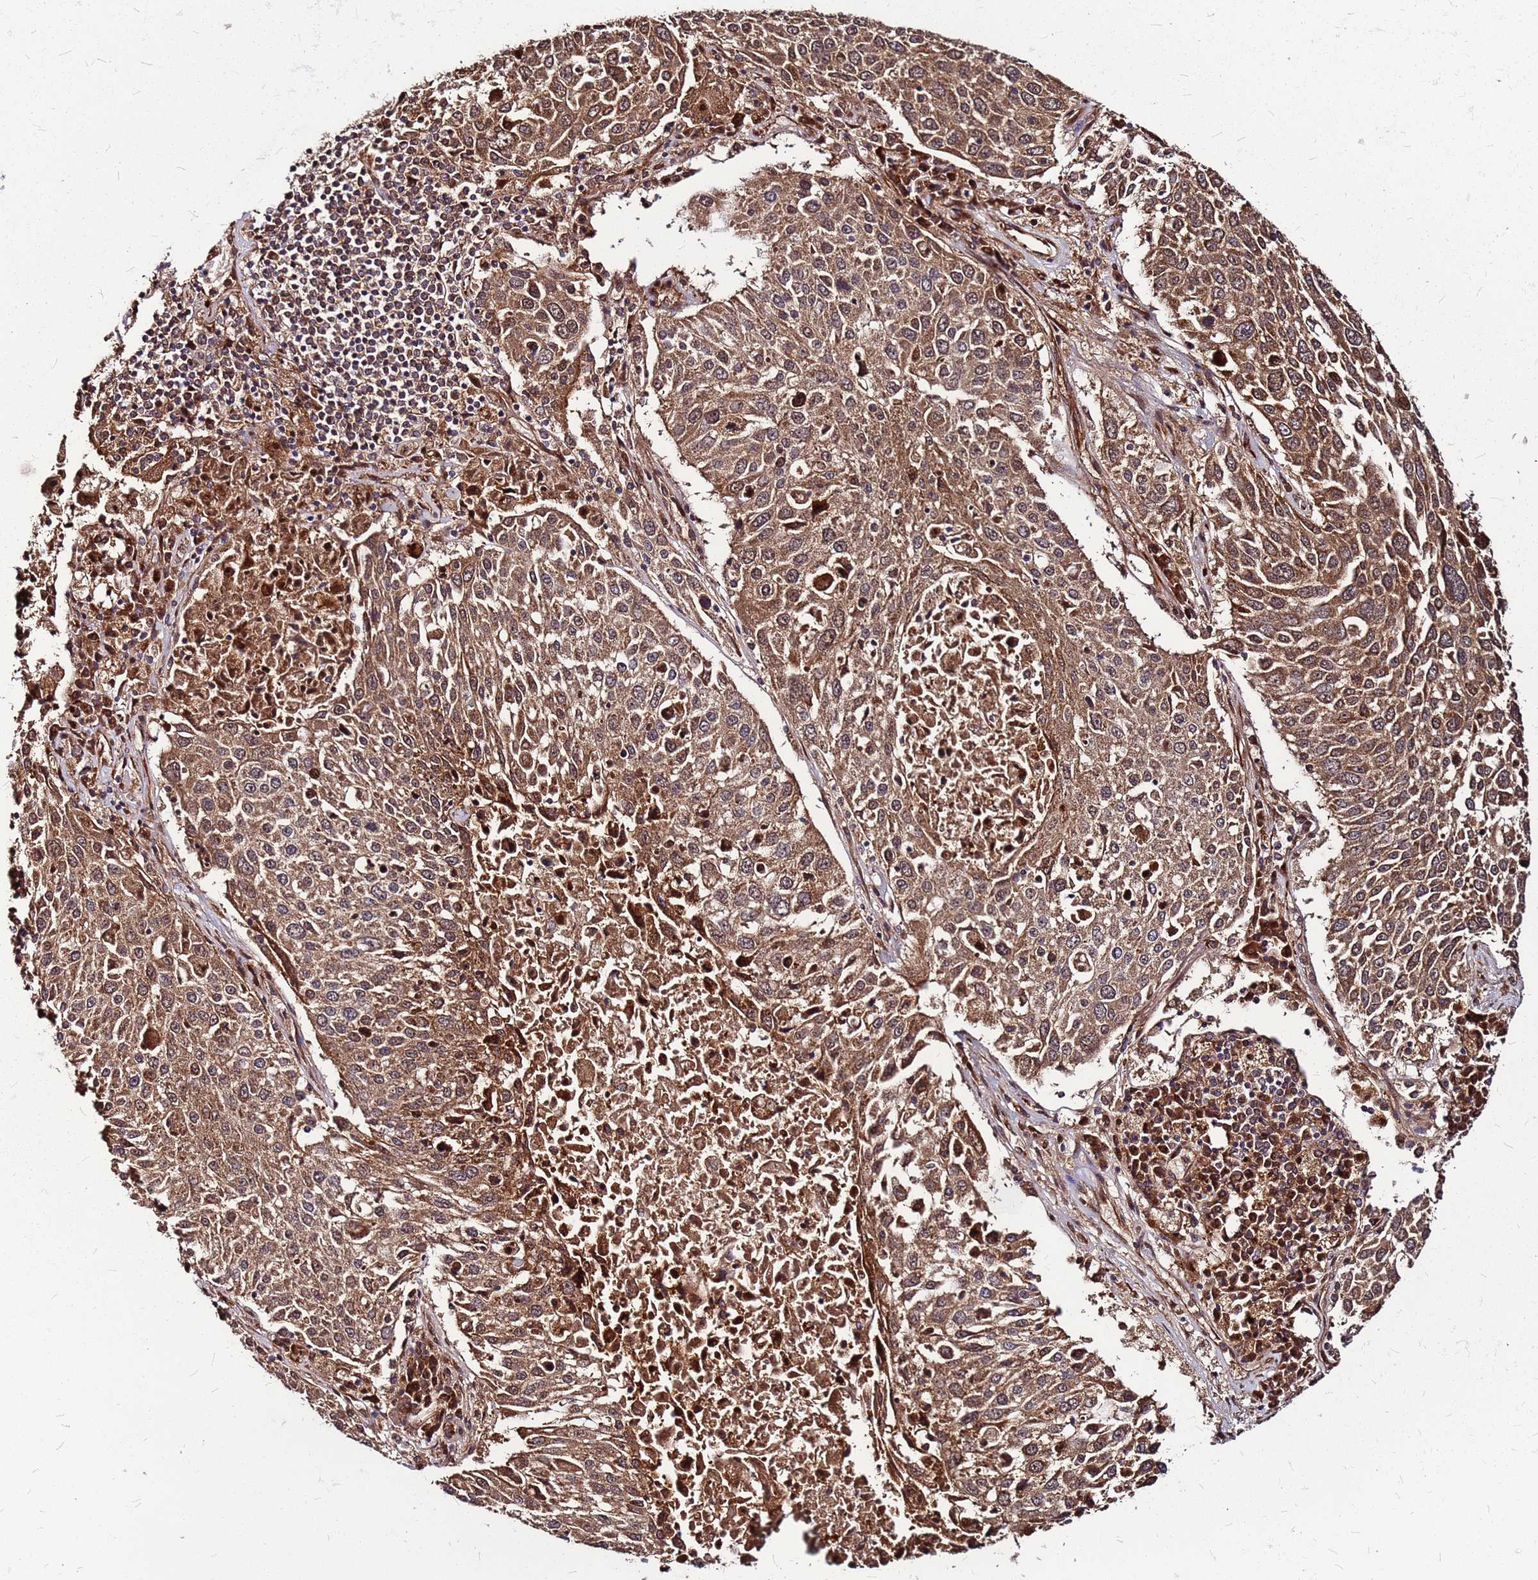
{"staining": {"intensity": "strong", "quantity": ">75%", "location": "cytoplasmic/membranous"}, "tissue": "lung cancer", "cell_type": "Tumor cells", "image_type": "cancer", "snomed": [{"axis": "morphology", "description": "Squamous cell carcinoma, NOS"}, {"axis": "topography", "description": "Lung"}], "caption": "Squamous cell carcinoma (lung) stained for a protein (brown) demonstrates strong cytoplasmic/membranous positive positivity in approximately >75% of tumor cells.", "gene": "LYPLAL1", "patient": {"sex": "male", "age": 65}}